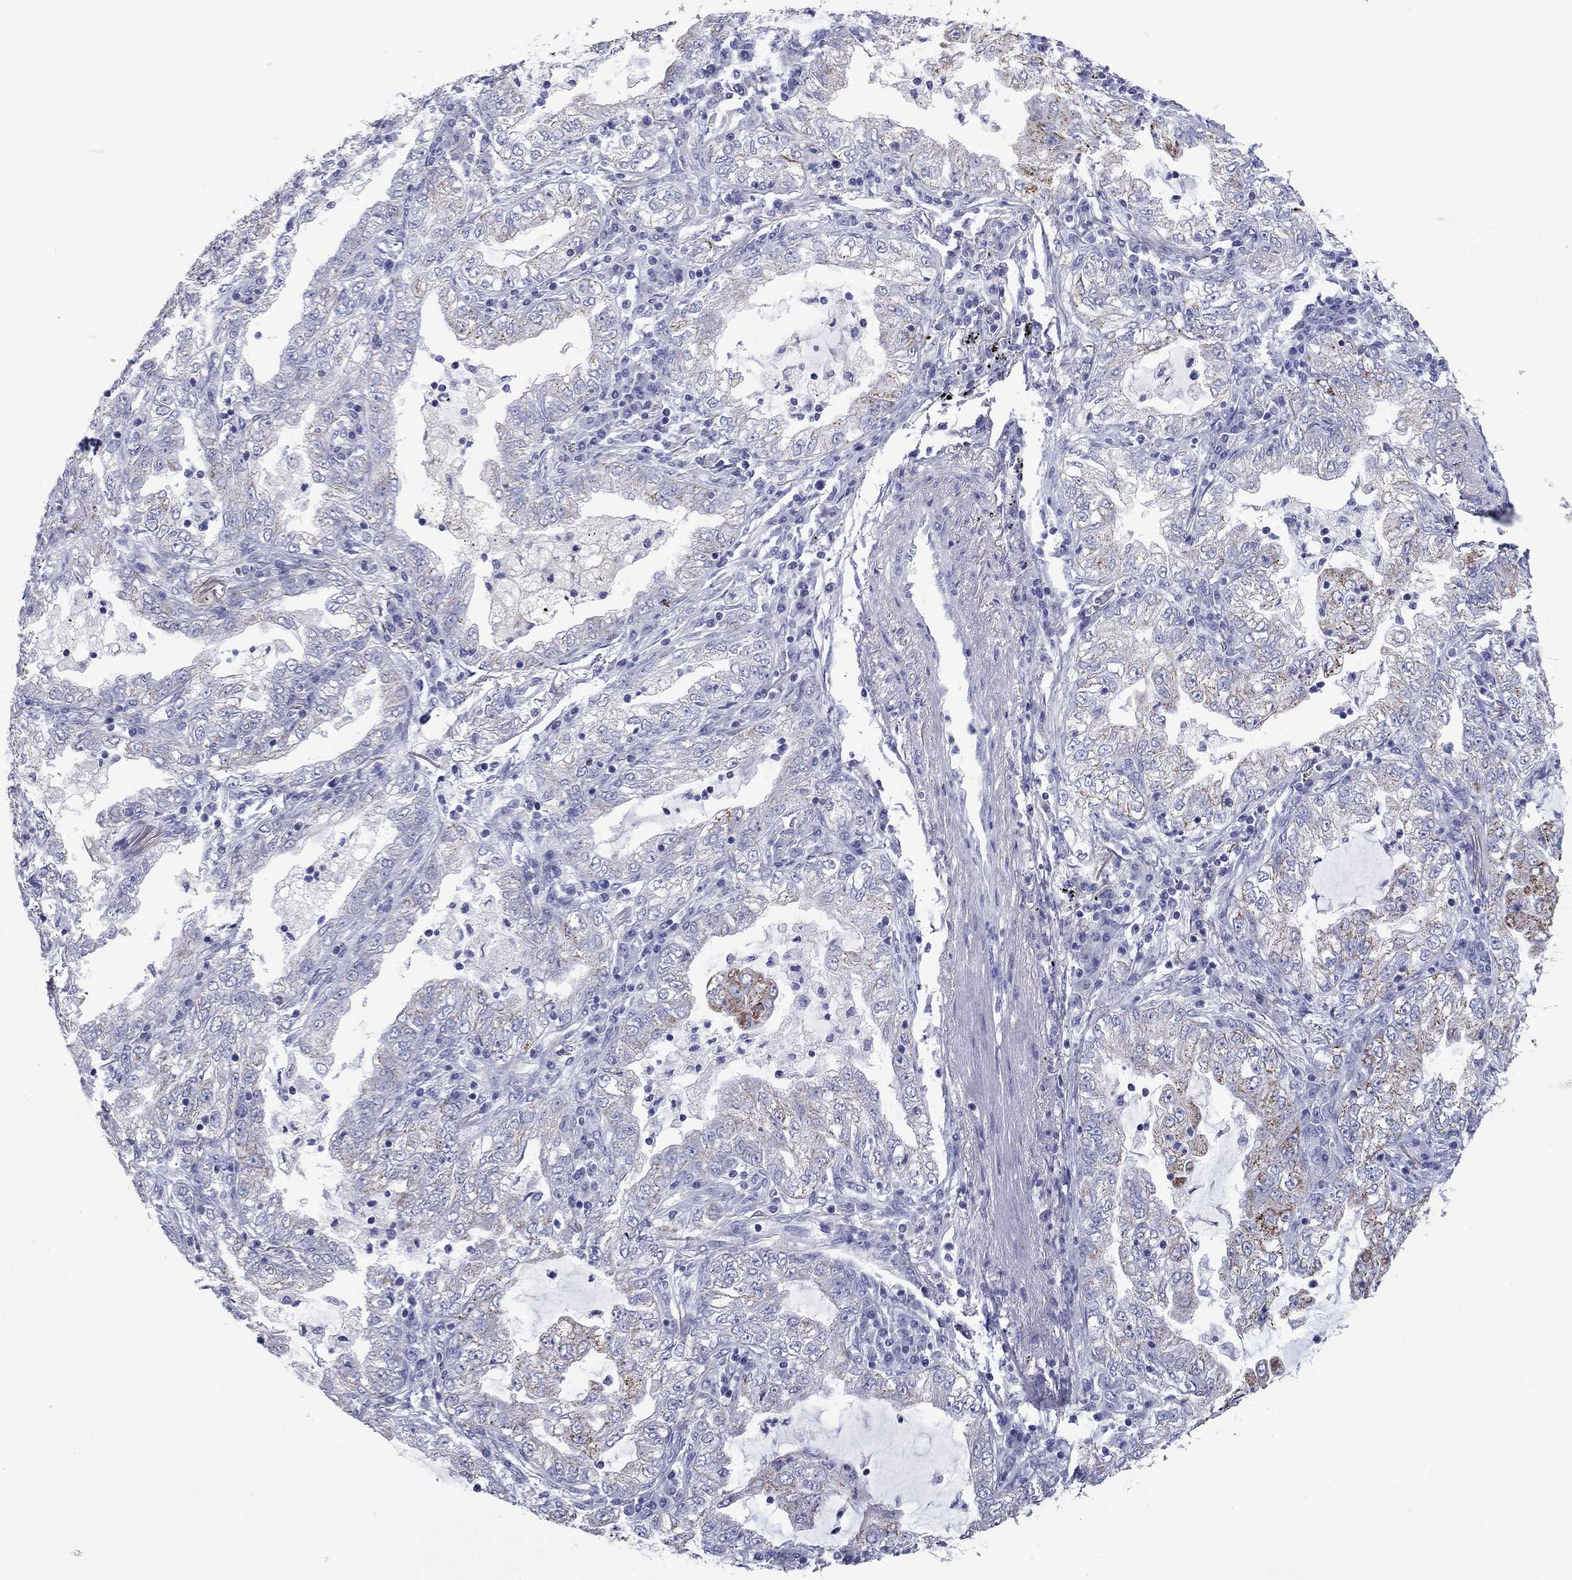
{"staining": {"intensity": "strong", "quantity": "25%-75%", "location": "cytoplasmic/membranous"}, "tissue": "lung cancer", "cell_type": "Tumor cells", "image_type": "cancer", "snomed": [{"axis": "morphology", "description": "Adenocarcinoma, NOS"}, {"axis": "topography", "description": "Lung"}], "caption": "This micrograph reveals lung cancer (adenocarcinoma) stained with immunohistochemistry (IHC) to label a protein in brown. The cytoplasmic/membranous of tumor cells show strong positivity for the protein. Nuclei are counter-stained blue.", "gene": "ACADSB", "patient": {"sex": "female", "age": 73}}